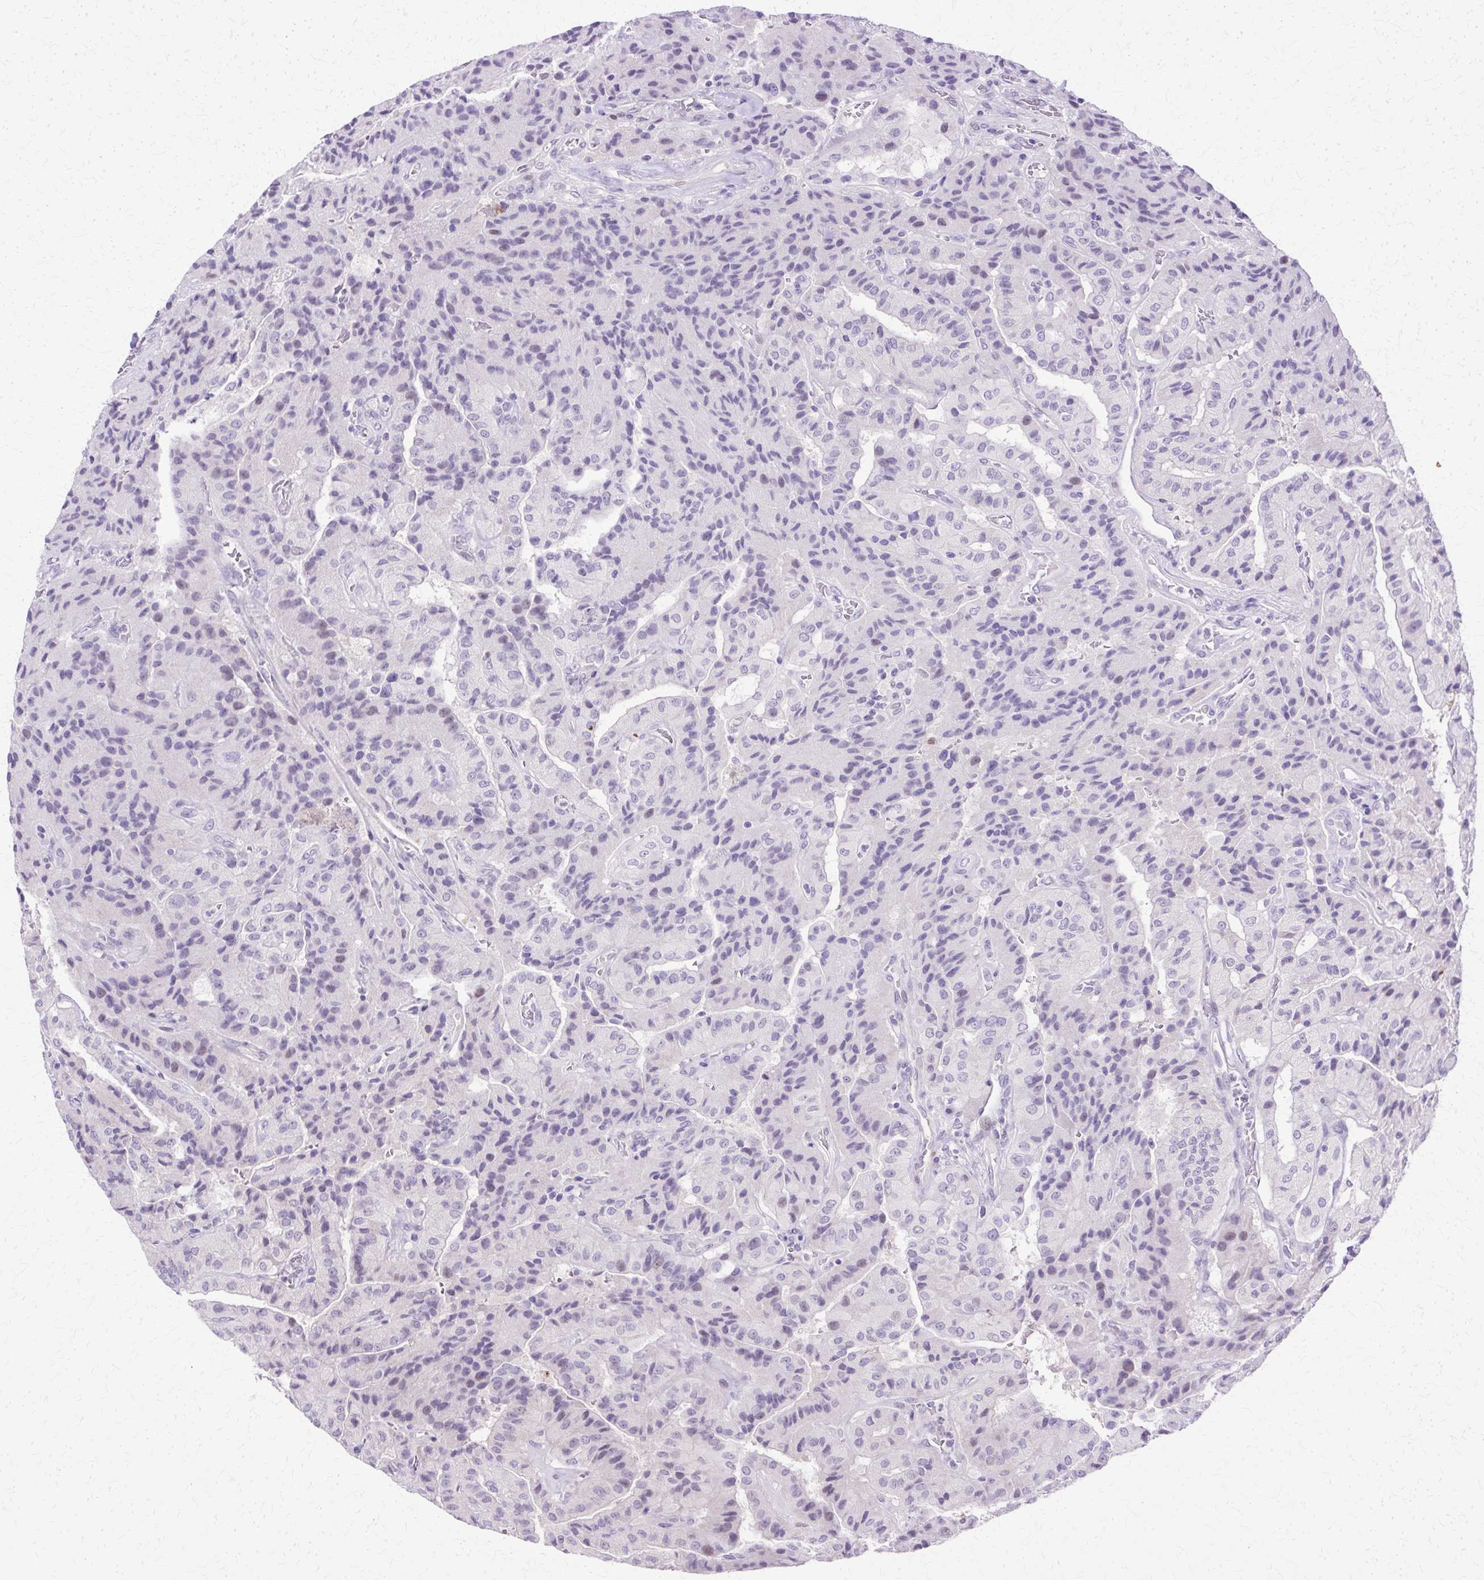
{"staining": {"intensity": "negative", "quantity": "none", "location": "none"}, "tissue": "thyroid cancer", "cell_type": "Tumor cells", "image_type": "cancer", "snomed": [{"axis": "morphology", "description": "Normal tissue, NOS"}, {"axis": "morphology", "description": "Papillary adenocarcinoma, NOS"}, {"axis": "topography", "description": "Thyroid gland"}], "caption": "This photomicrograph is of thyroid cancer (papillary adenocarcinoma) stained with immunohistochemistry (IHC) to label a protein in brown with the nuclei are counter-stained blue. There is no positivity in tumor cells.", "gene": "HSPA8", "patient": {"sex": "female", "age": 59}}